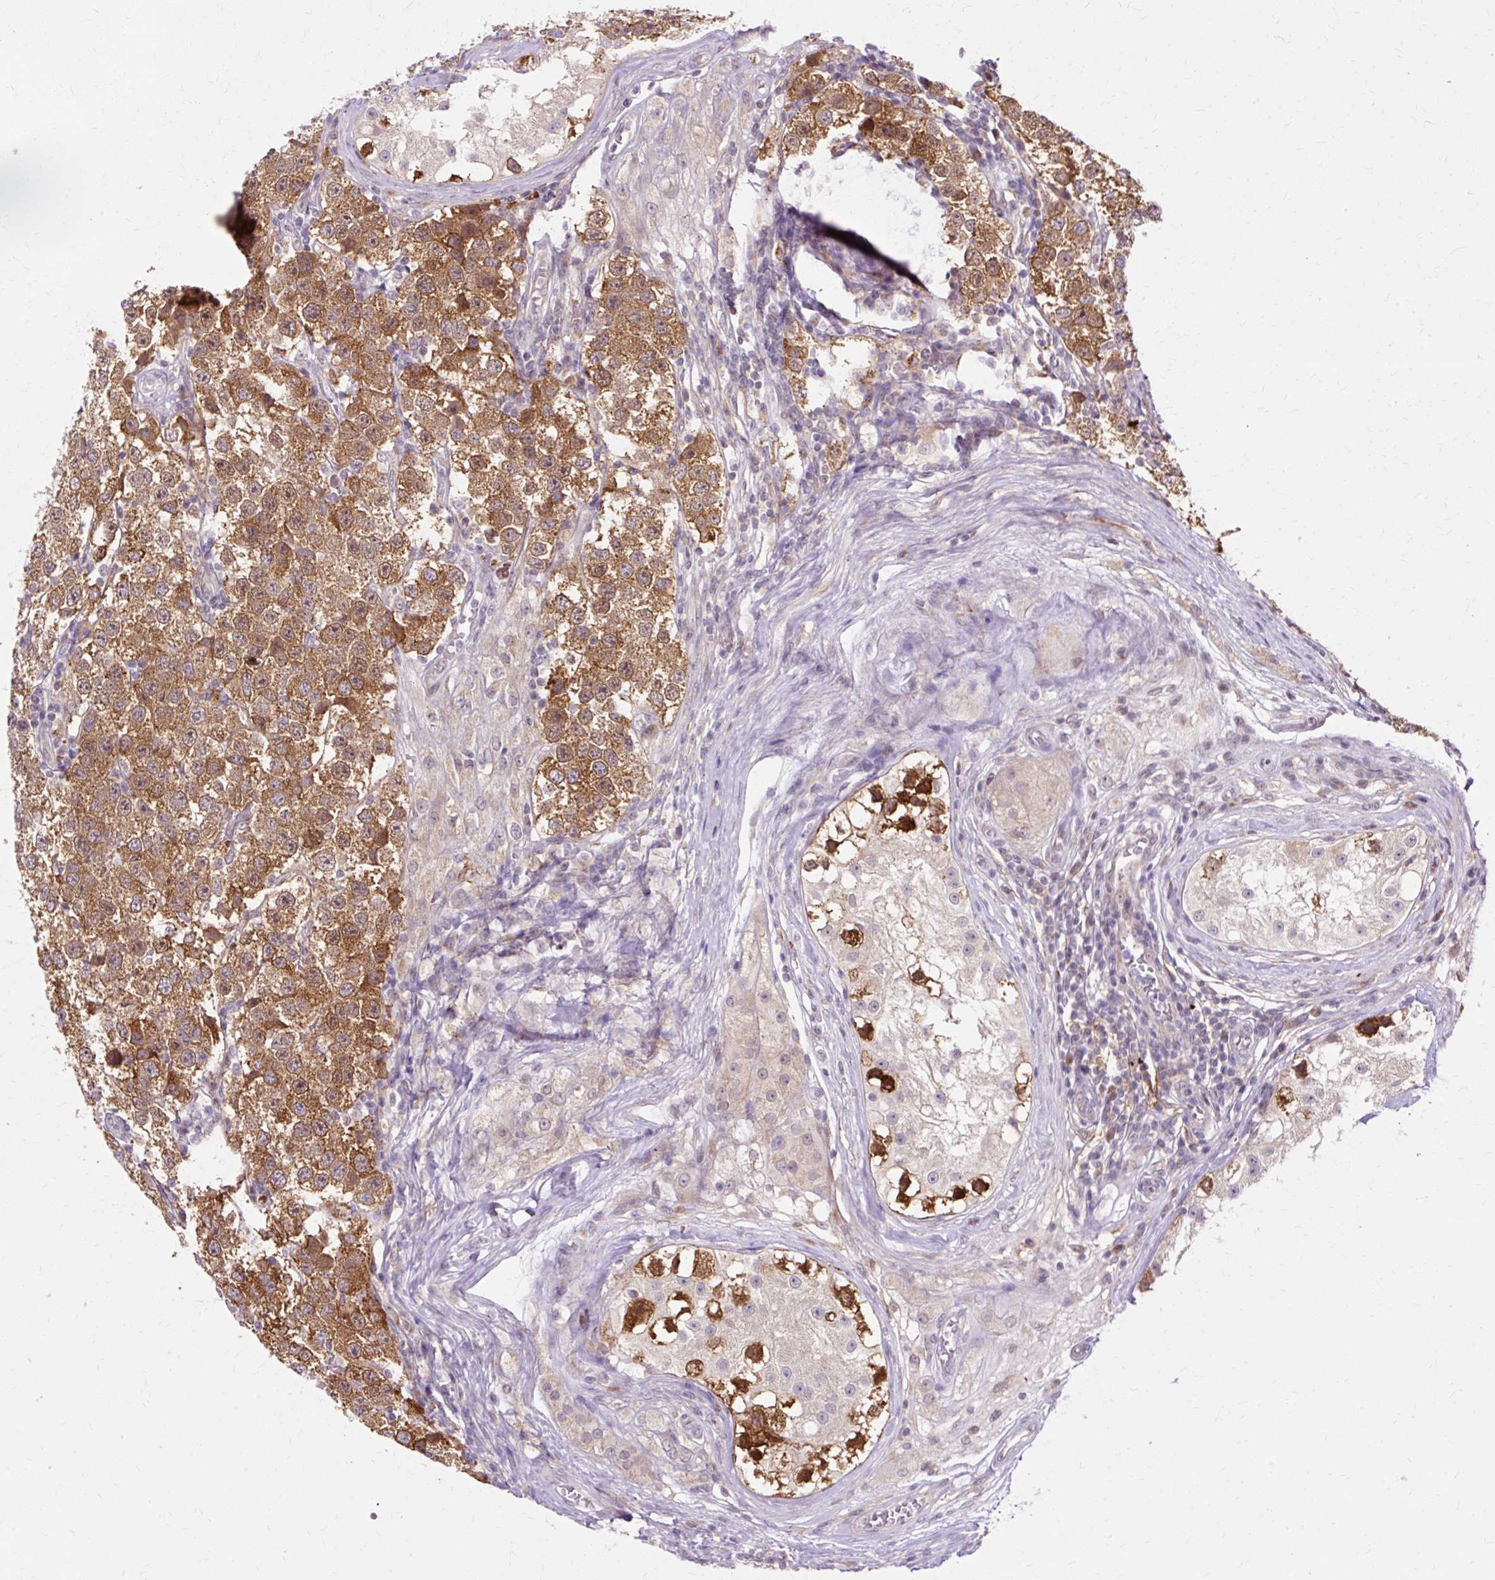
{"staining": {"intensity": "moderate", "quantity": ">75%", "location": "cytoplasmic/membranous"}, "tissue": "testis cancer", "cell_type": "Tumor cells", "image_type": "cancer", "snomed": [{"axis": "morphology", "description": "Seminoma, NOS"}, {"axis": "topography", "description": "Testis"}], "caption": "The photomicrograph reveals immunohistochemical staining of testis cancer. There is moderate cytoplasmic/membranous expression is appreciated in about >75% of tumor cells.", "gene": "GEMIN2", "patient": {"sex": "male", "age": 34}}